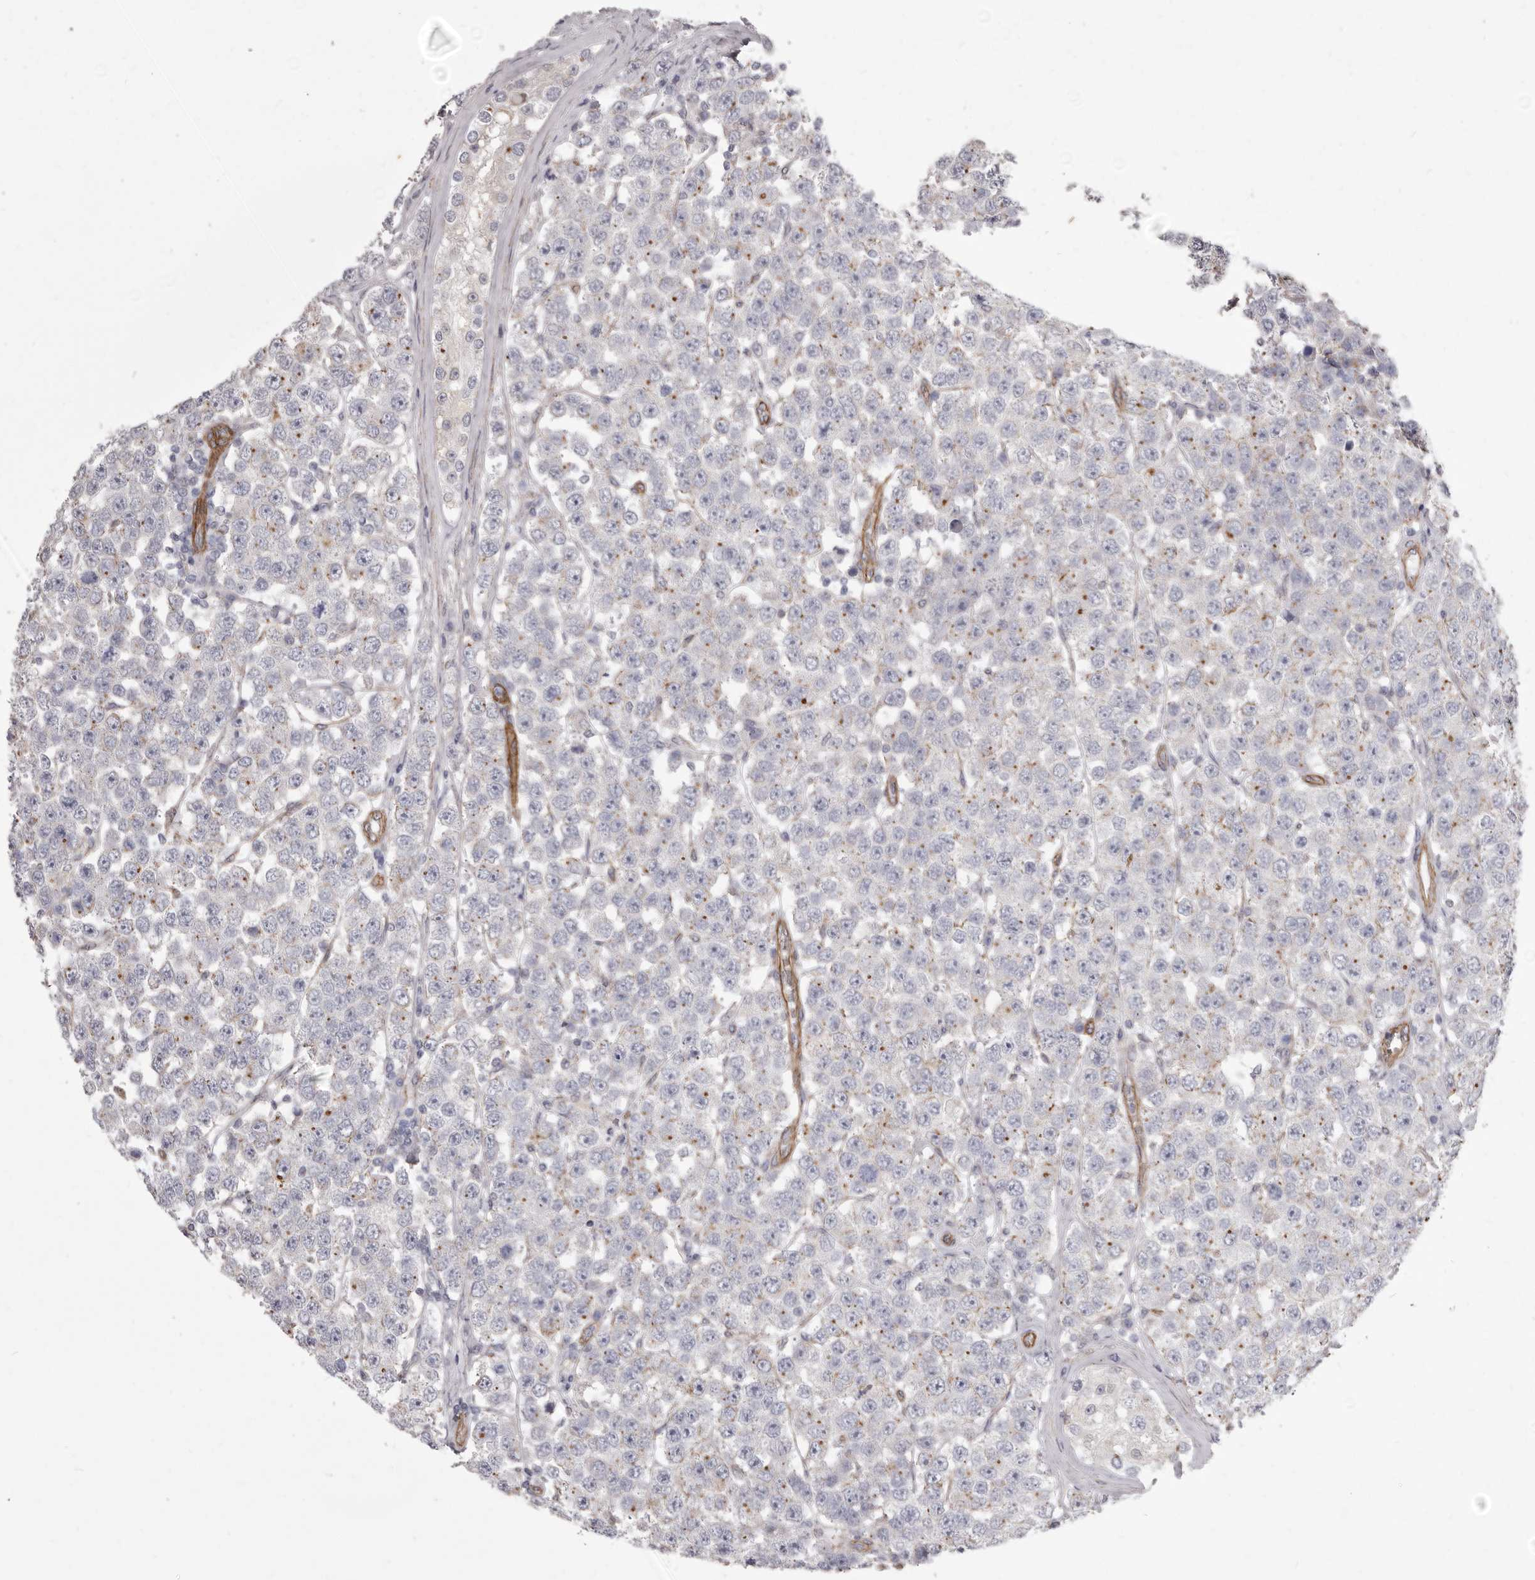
{"staining": {"intensity": "negative", "quantity": "none", "location": "none"}, "tissue": "testis cancer", "cell_type": "Tumor cells", "image_type": "cancer", "snomed": [{"axis": "morphology", "description": "Seminoma, NOS"}, {"axis": "topography", "description": "Testis"}], "caption": "DAB immunohistochemical staining of testis seminoma reveals no significant expression in tumor cells.", "gene": "P2RX6", "patient": {"sex": "male", "age": 28}}